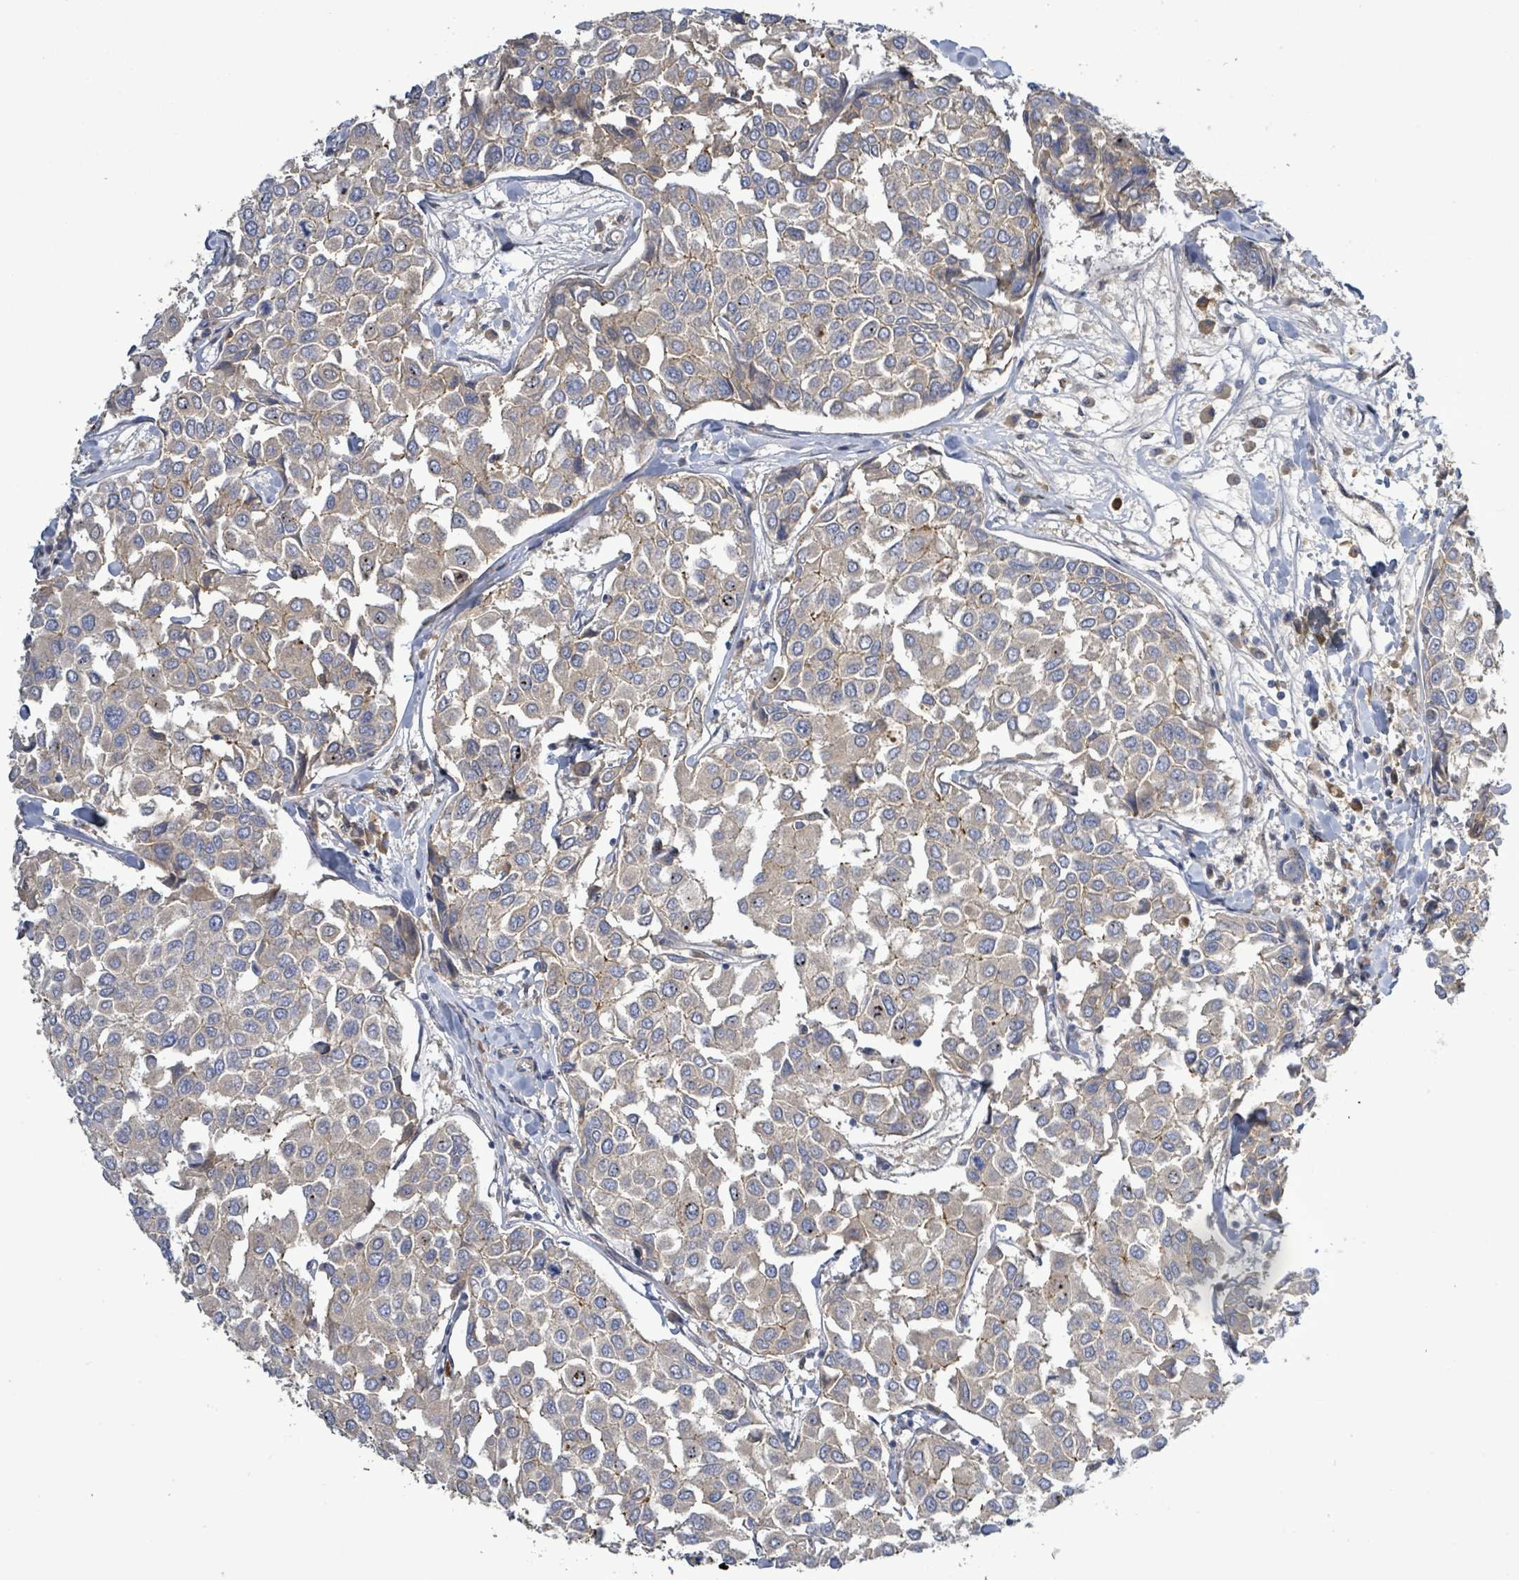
{"staining": {"intensity": "weak", "quantity": "<25%", "location": "cytoplasmic/membranous"}, "tissue": "breast cancer", "cell_type": "Tumor cells", "image_type": "cancer", "snomed": [{"axis": "morphology", "description": "Duct carcinoma"}, {"axis": "topography", "description": "Breast"}], "caption": "Immunohistochemistry of human breast cancer displays no positivity in tumor cells.", "gene": "SLIT3", "patient": {"sex": "female", "age": 55}}